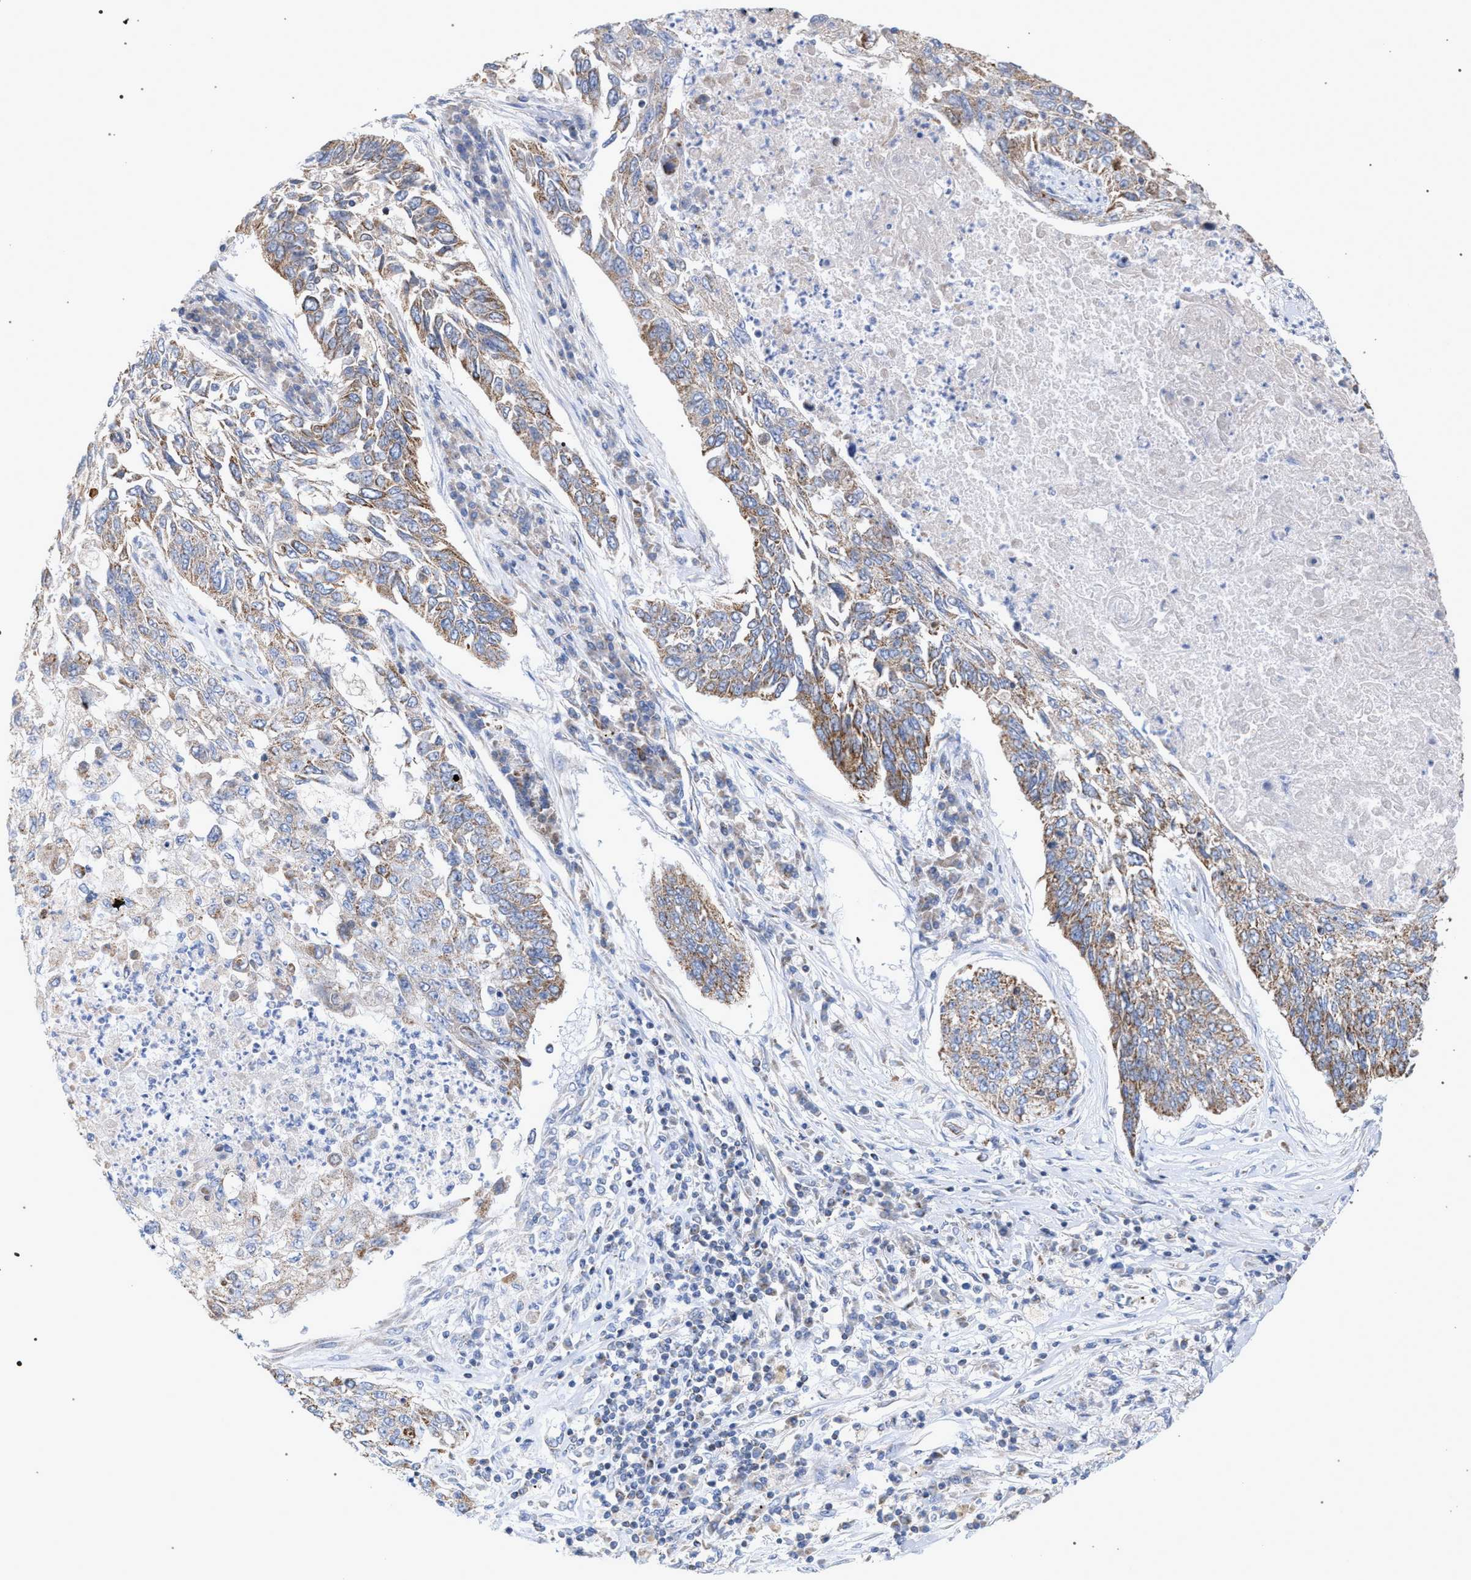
{"staining": {"intensity": "moderate", "quantity": ">75%", "location": "cytoplasmic/membranous"}, "tissue": "lung cancer", "cell_type": "Tumor cells", "image_type": "cancer", "snomed": [{"axis": "morphology", "description": "Normal tissue, NOS"}, {"axis": "morphology", "description": "Squamous cell carcinoma, NOS"}, {"axis": "topography", "description": "Cartilage tissue"}, {"axis": "topography", "description": "Bronchus"}, {"axis": "topography", "description": "Lung"}], "caption": "The histopathology image shows staining of lung cancer (squamous cell carcinoma), revealing moderate cytoplasmic/membranous protein staining (brown color) within tumor cells.", "gene": "ECI2", "patient": {"sex": "female", "age": 49}}